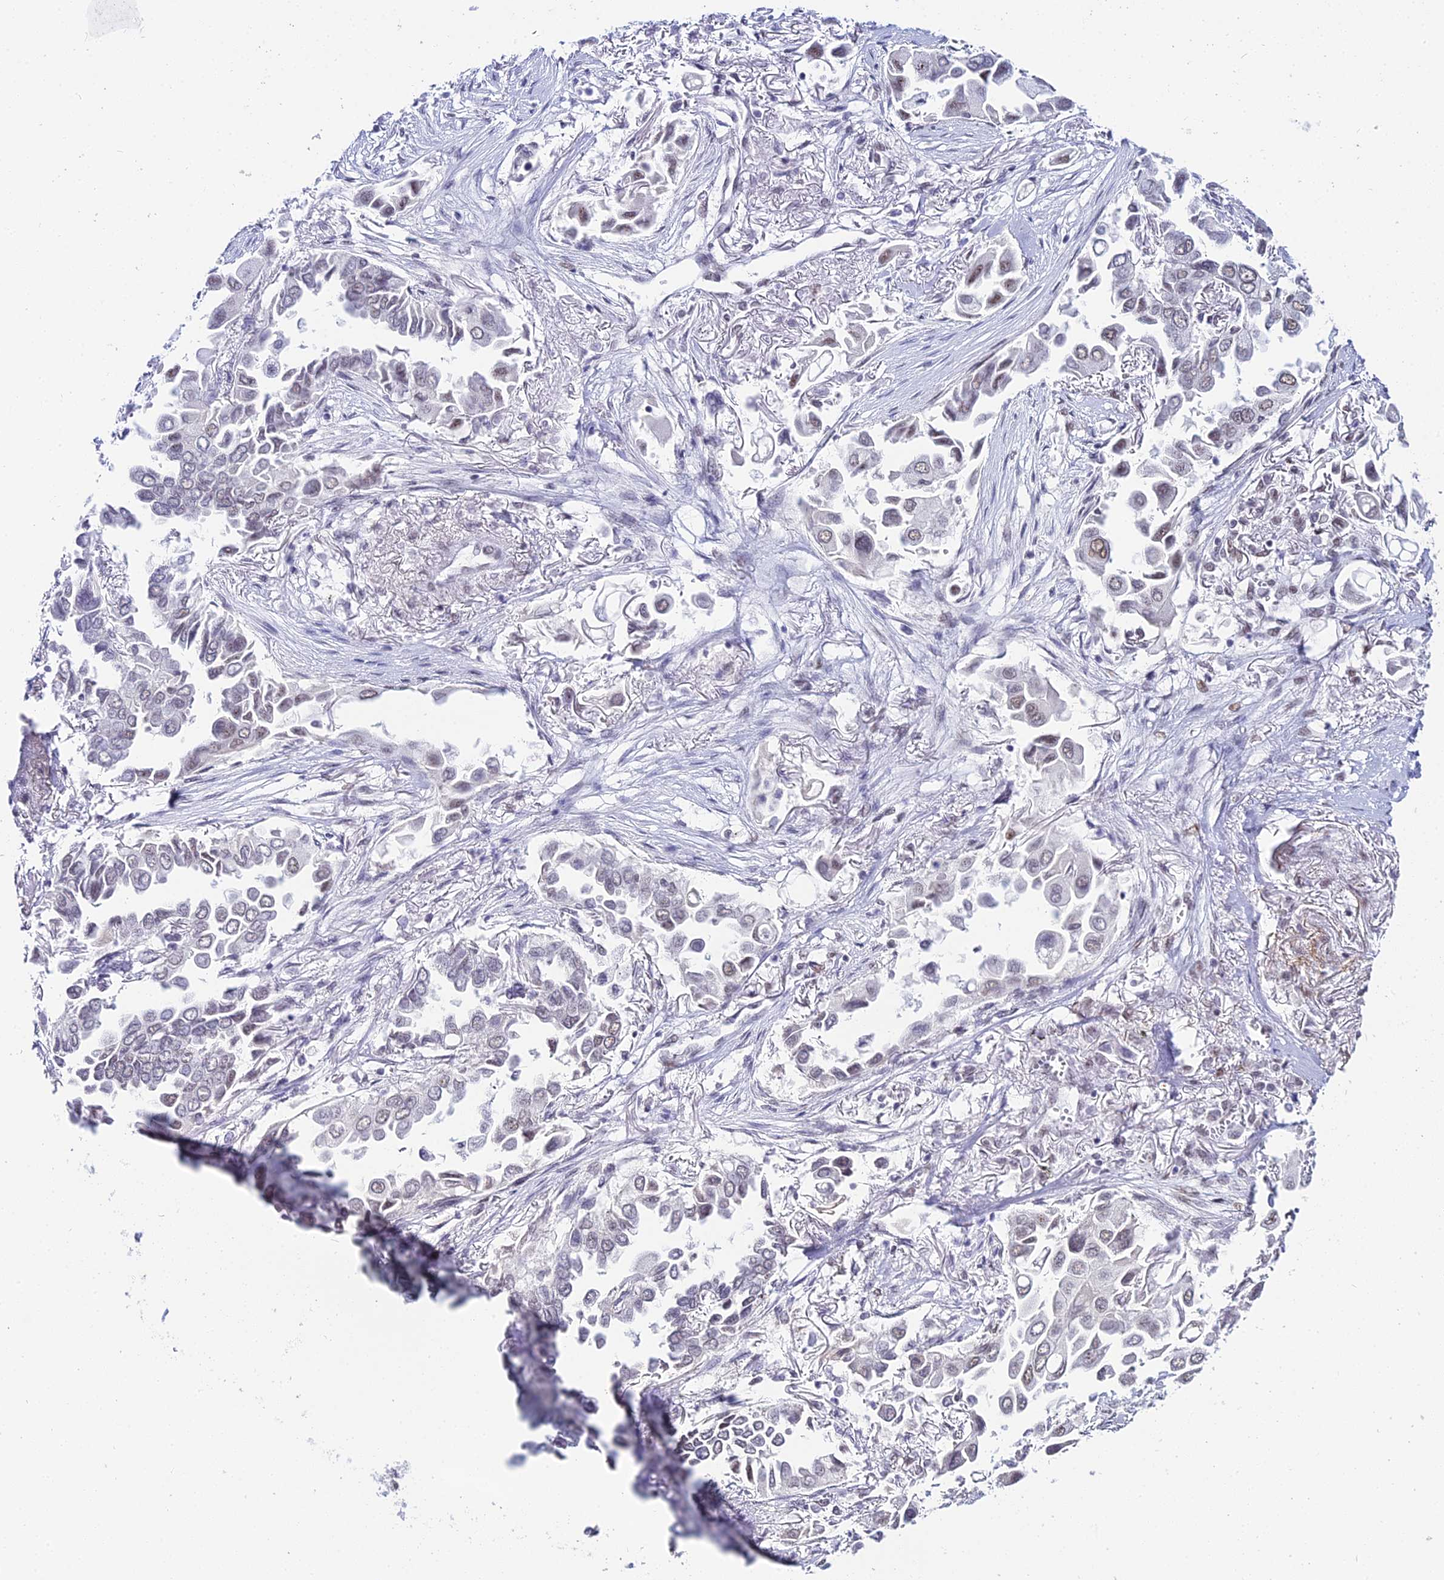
{"staining": {"intensity": "moderate", "quantity": "<25%", "location": "nuclear"}, "tissue": "lung cancer", "cell_type": "Tumor cells", "image_type": "cancer", "snomed": [{"axis": "morphology", "description": "Adenocarcinoma, NOS"}, {"axis": "topography", "description": "Lung"}], "caption": "Moderate nuclear expression is appreciated in approximately <25% of tumor cells in adenocarcinoma (lung).", "gene": "RBM12", "patient": {"sex": "female", "age": 76}}